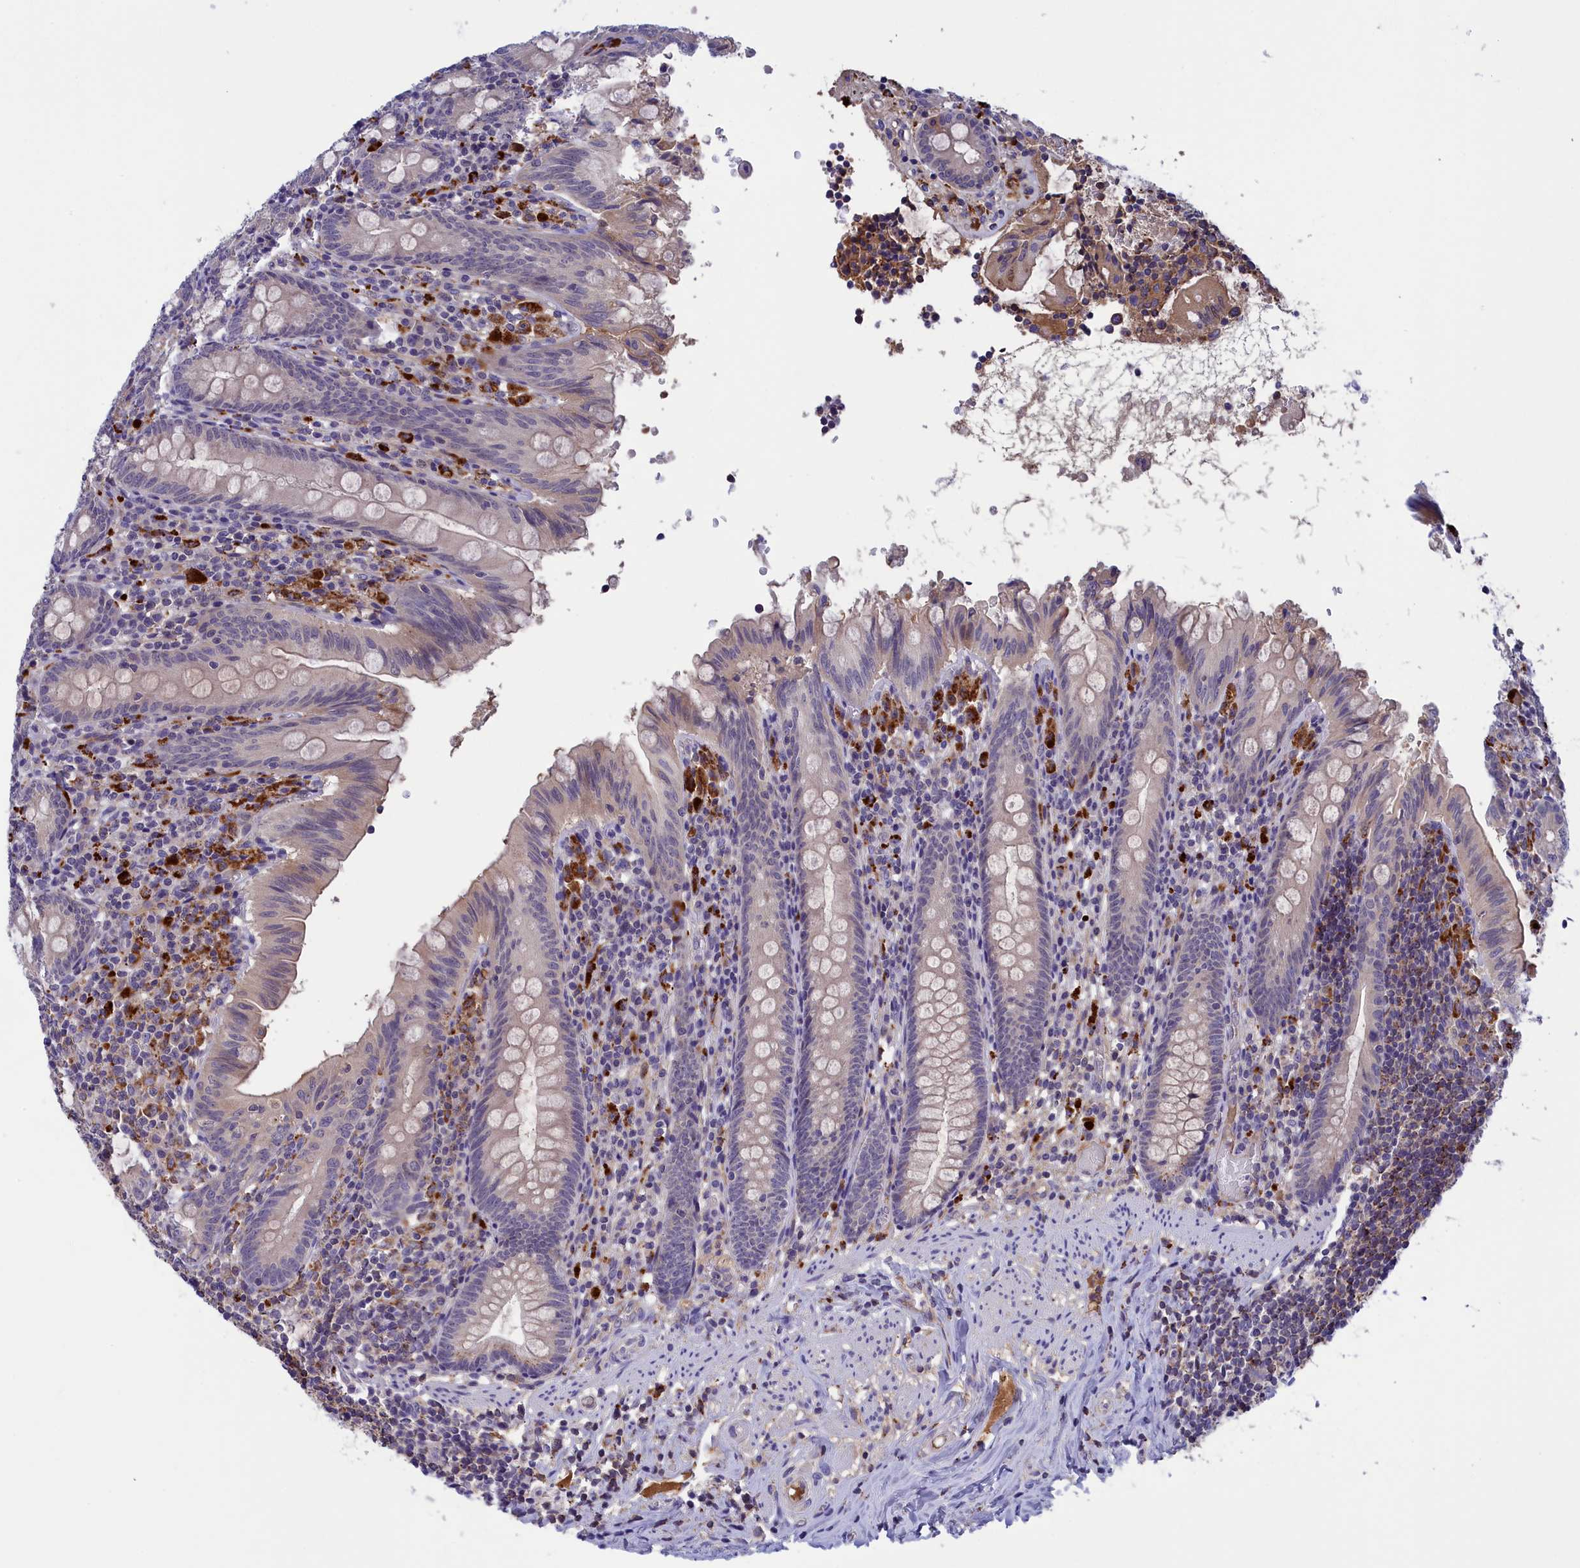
{"staining": {"intensity": "negative", "quantity": "none", "location": "none"}, "tissue": "appendix", "cell_type": "Glandular cells", "image_type": "normal", "snomed": [{"axis": "morphology", "description": "Normal tissue, NOS"}, {"axis": "topography", "description": "Appendix"}], "caption": "This is an immunohistochemistry (IHC) photomicrograph of benign appendix. There is no staining in glandular cells.", "gene": "STYX", "patient": {"sex": "male", "age": 55}}